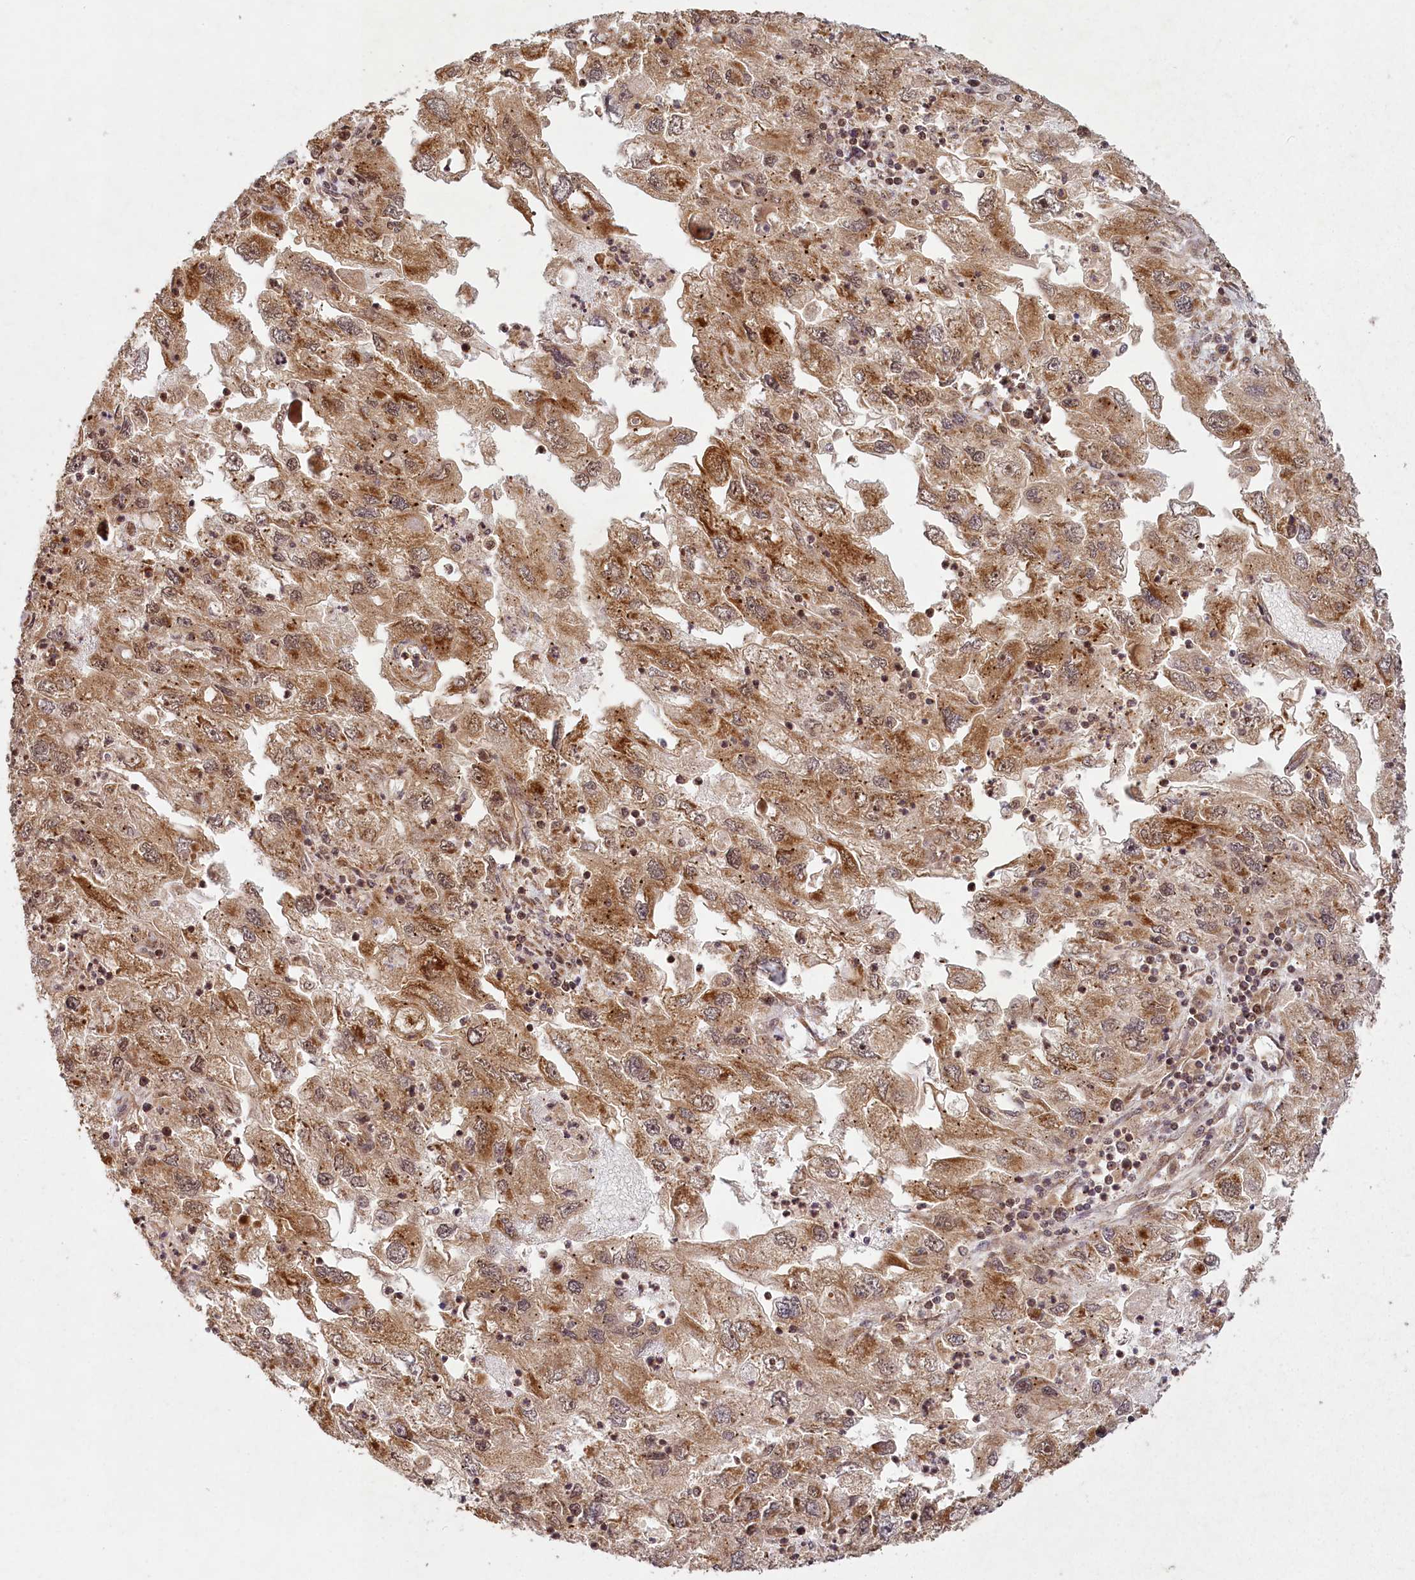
{"staining": {"intensity": "moderate", "quantity": ">75%", "location": "cytoplasmic/membranous"}, "tissue": "endometrial cancer", "cell_type": "Tumor cells", "image_type": "cancer", "snomed": [{"axis": "morphology", "description": "Adenocarcinoma, NOS"}, {"axis": "topography", "description": "Endometrium"}], "caption": "Protein expression analysis of human adenocarcinoma (endometrial) reveals moderate cytoplasmic/membranous positivity in approximately >75% of tumor cells.", "gene": "MICU1", "patient": {"sex": "female", "age": 49}}